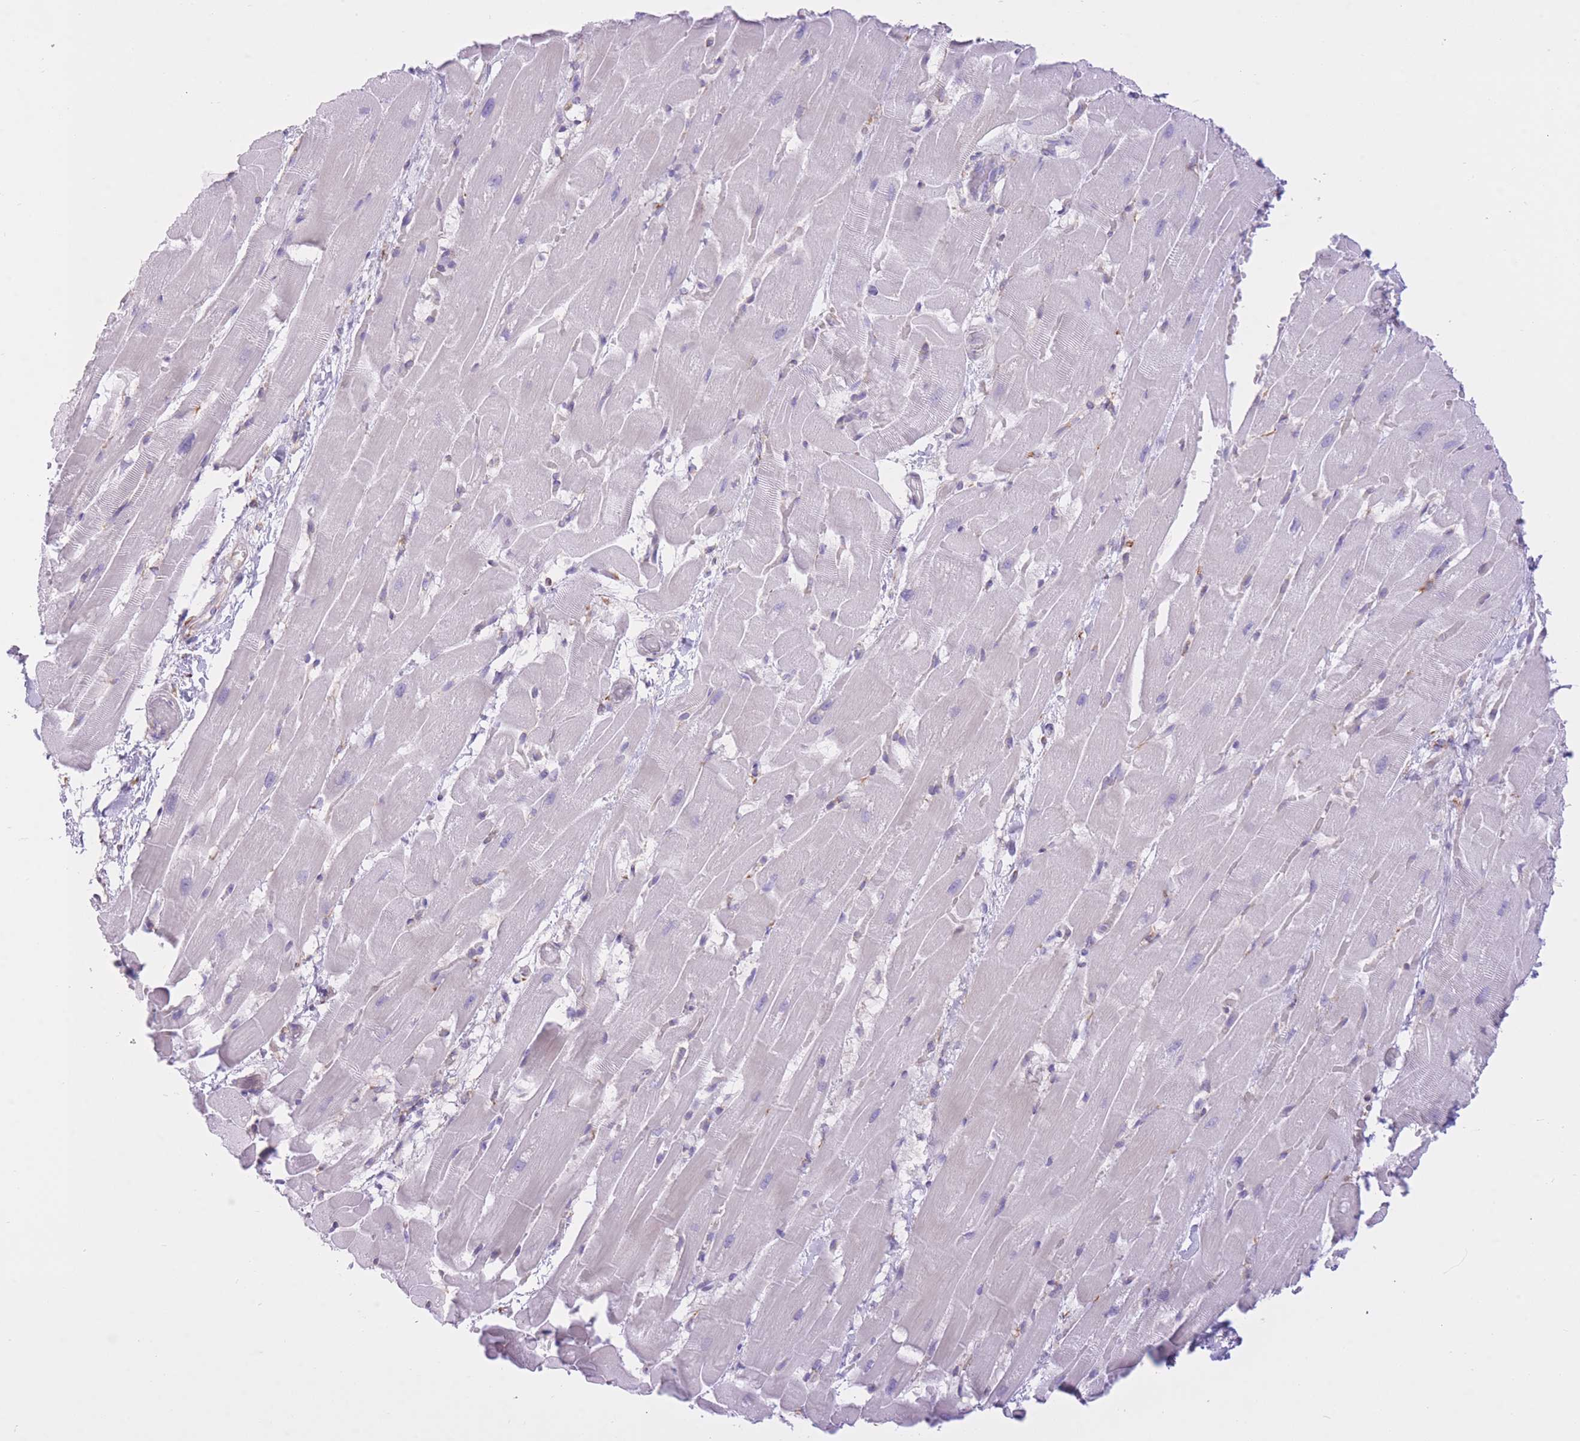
{"staining": {"intensity": "negative", "quantity": "none", "location": "none"}, "tissue": "heart muscle", "cell_type": "Cardiomyocytes", "image_type": "normal", "snomed": [{"axis": "morphology", "description": "Normal tissue, NOS"}, {"axis": "topography", "description": "Heart"}], "caption": "Immunohistochemistry (IHC) micrograph of benign heart muscle: human heart muscle stained with DAB displays no significant protein expression in cardiomyocytes.", "gene": "ZNF501", "patient": {"sex": "male", "age": 37}}